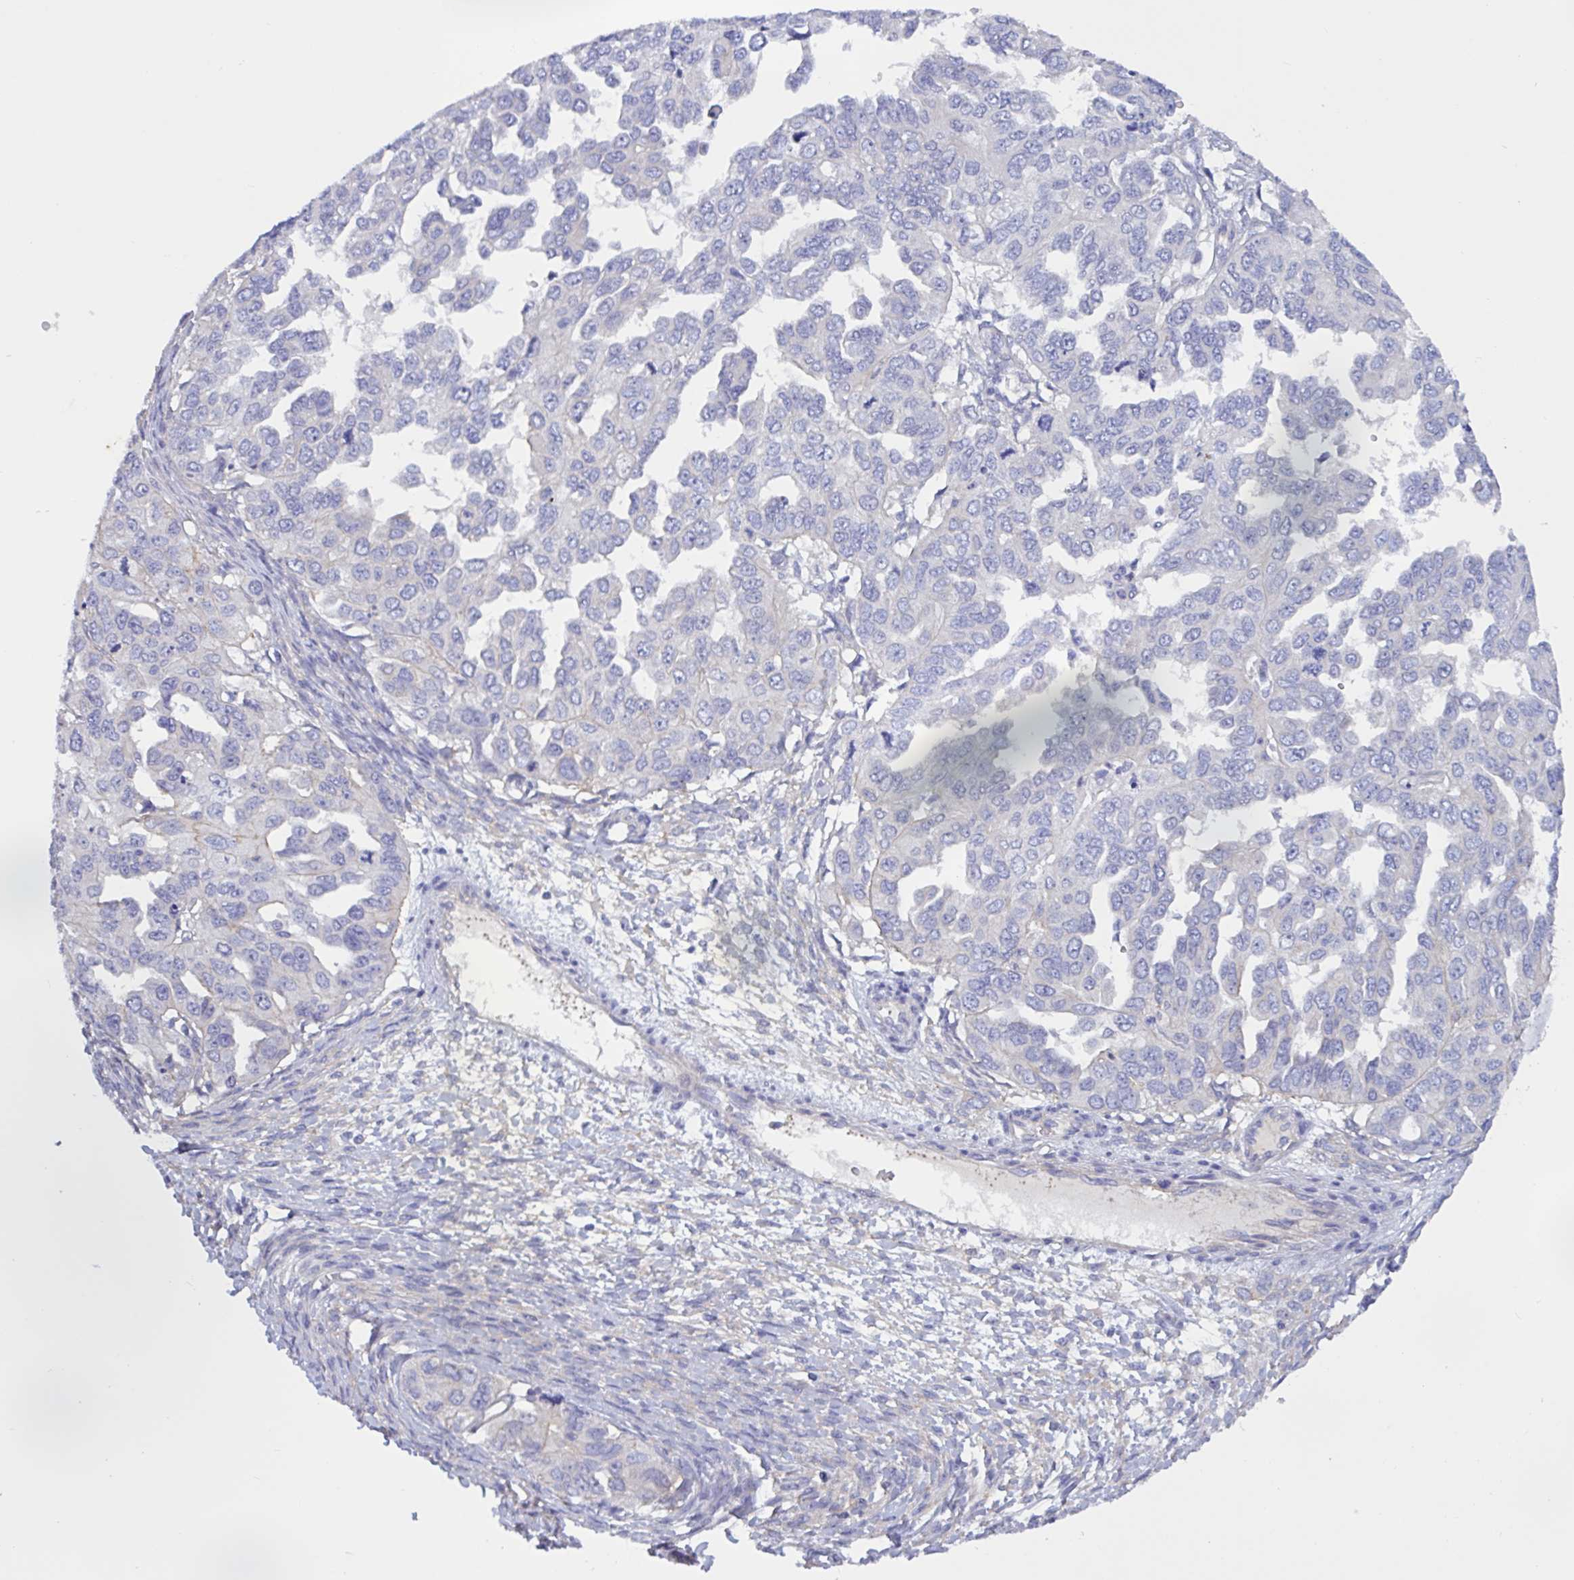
{"staining": {"intensity": "negative", "quantity": "none", "location": "none"}, "tissue": "ovarian cancer", "cell_type": "Tumor cells", "image_type": "cancer", "snomed": [{"axis": "morphology", "description": "Cystadenocarcinoma, serous, NOS"}, {"axis": "topography", "description": "Ovary"}], "caption": "DAB (3,3'-diaminobenzidine) immunohistochemical staining of human ovarian cancer (serous cystadenocarcinoma) demonstrates no significant expression in tumor cells. (DAB immunohistochemistry (IHC) visualized using brightfield microscopy, high magnification).", "gene": "SLC66A1", "patient": {"sex": "female", "age": 53}}